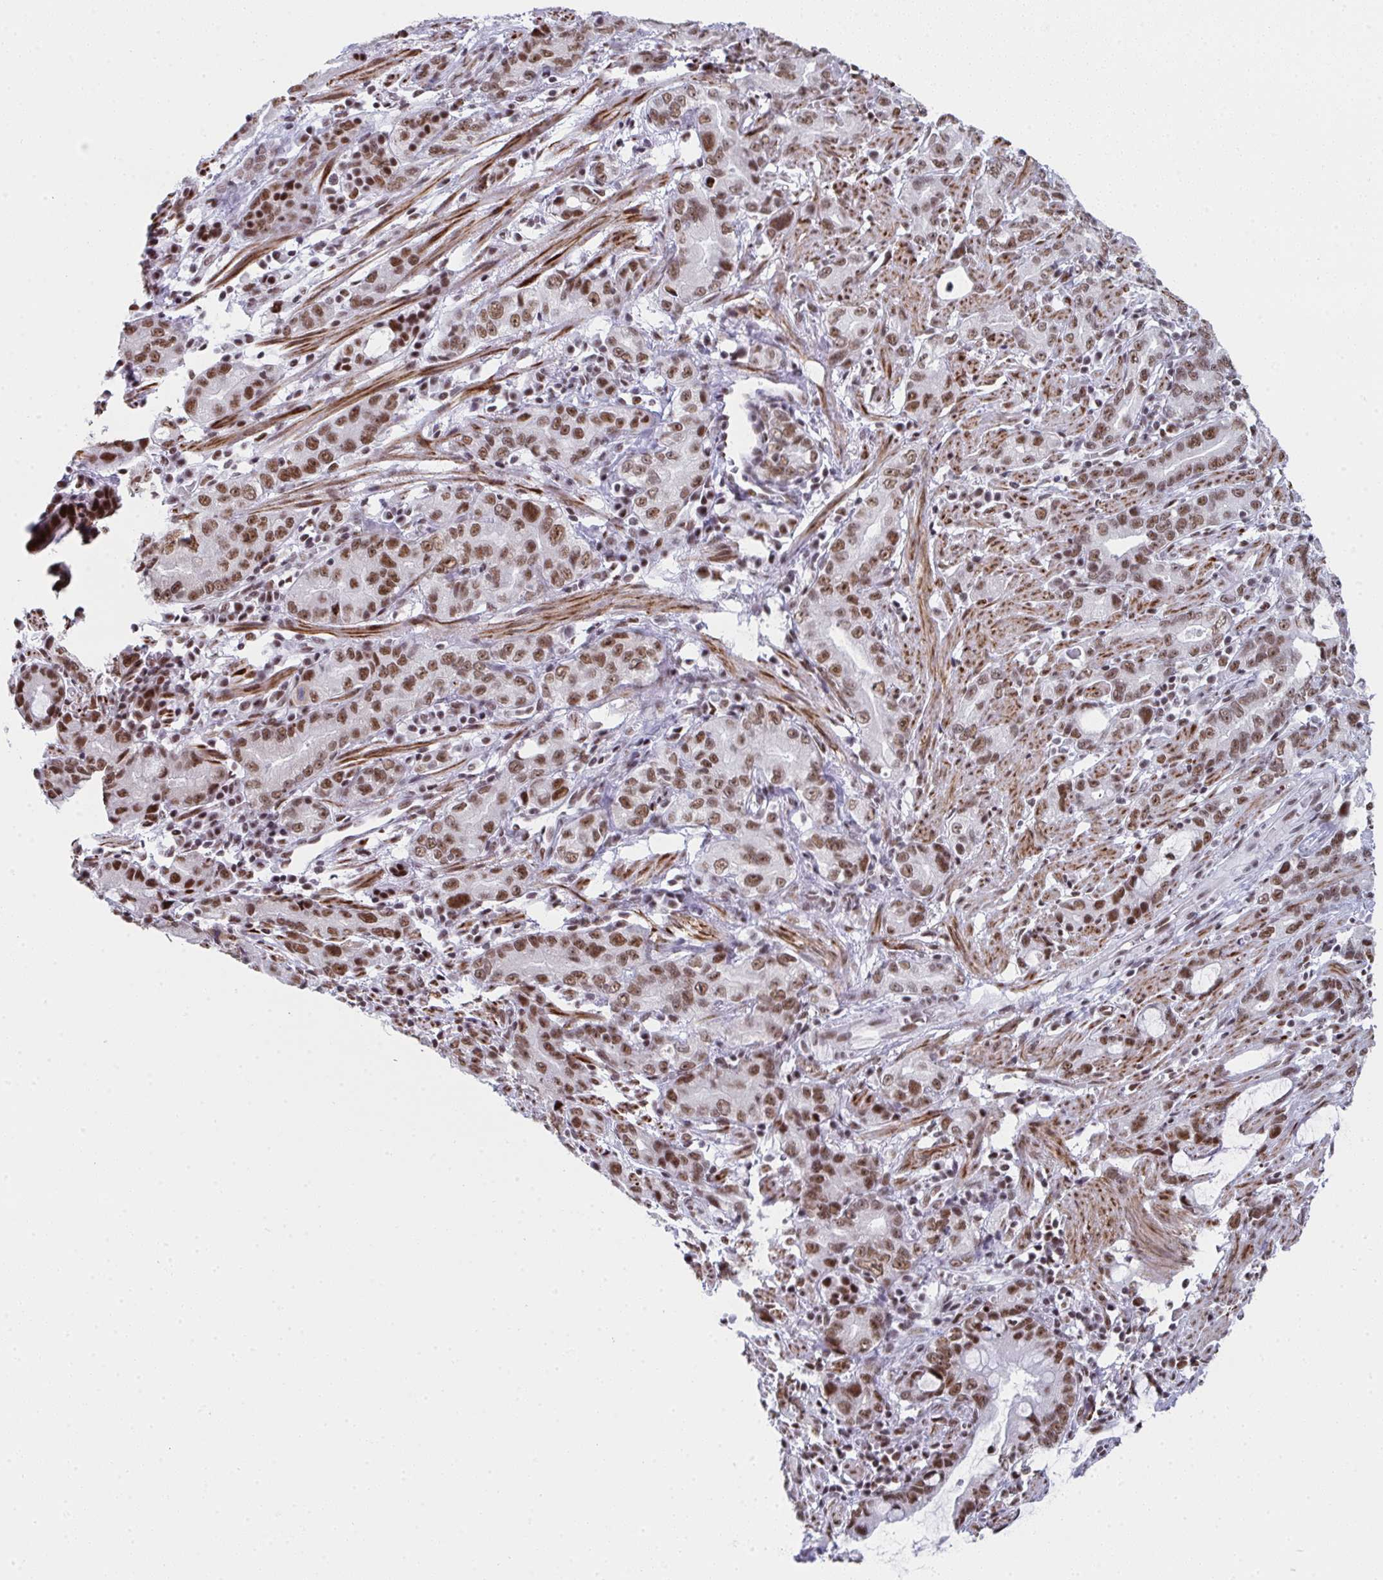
{"staining": {"intensity": "moderate", "quantity": ">75%", "location": "nuclear"}, "tissue": "stomach cancer", "cell_type": "Tumor cells", "image_type": "cancer", "snomed": [{"axis": "morphology", "description": "Adenocarcinoma, NOS"}, {"axis": "topography", "description": "Stomach"}], "caption": "Tumor cells show medium levels of moderate nuclear expression in approximately >75% of cells in human adenocarcinoma (stomach). (Stains: DAB in brown, nuclei in blue, Microscopy: brightfield microscopy at high magnification).", "gene": "SNRNP70", "patient": {"sex": "male", "age": 55}}